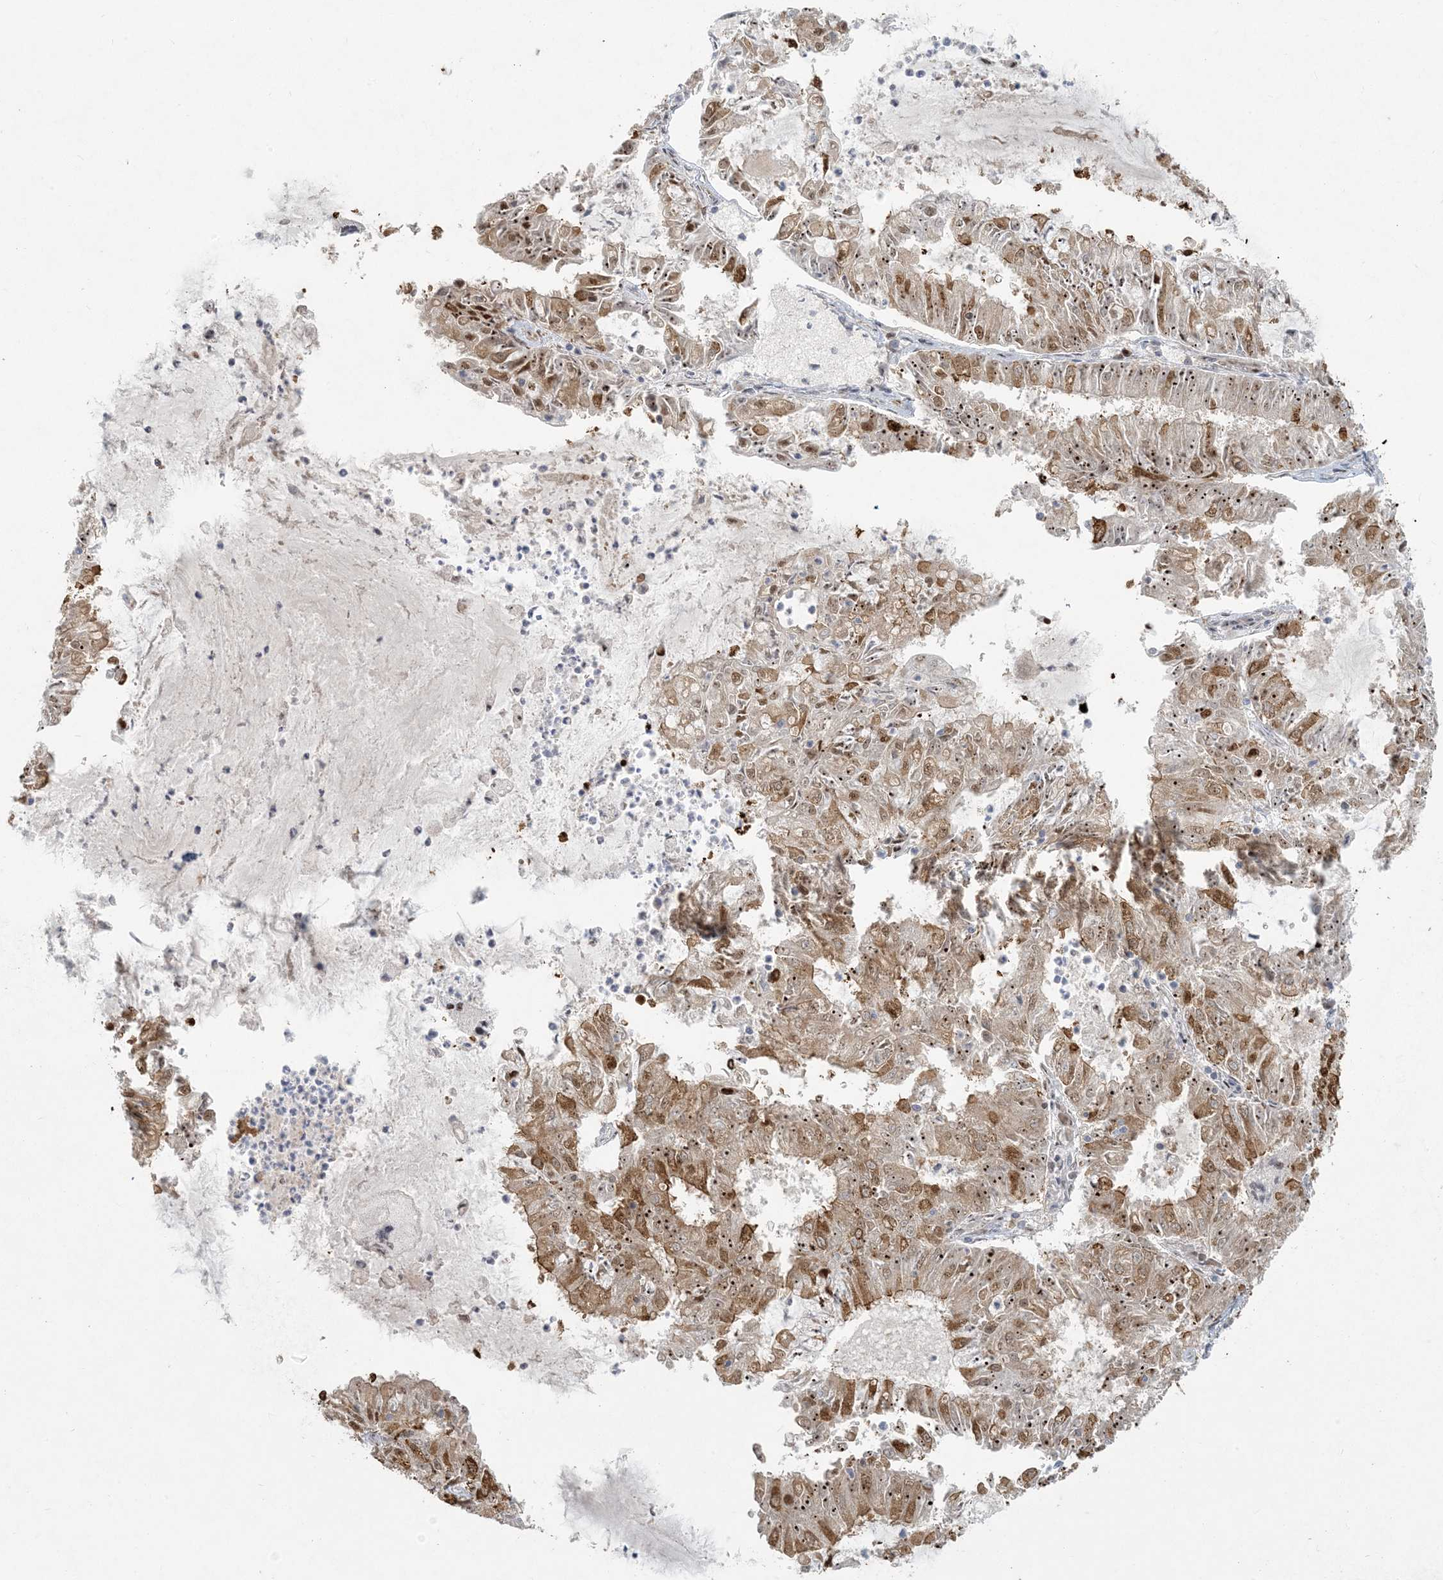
{"staining": {"intensity": "moderate", "quantity": ">75%", "location": "cytoplasmic/membranous,nuclear"}, "tissue": "endometrial cancer", "cell_type": "Tumor cells", "image_type": "cancer", "snomed": [{"axis": "morphology", "description": "Adenocarcinoma, NOS"}, {"axis": "topography", "description": "Endometrium"}], "caption": "Immunohistochemistry (DAB) staining of endometrial cancer (adenocarcinoma) shows moderate cytoplasmic/membranous and nuclear protein expression in approximately >75% of tumor cells. Ihc stains the protein in brown and the nuclei are stained blue.", "gene": "BCORL1", "patient": {"sex": "female", "age": 57}}